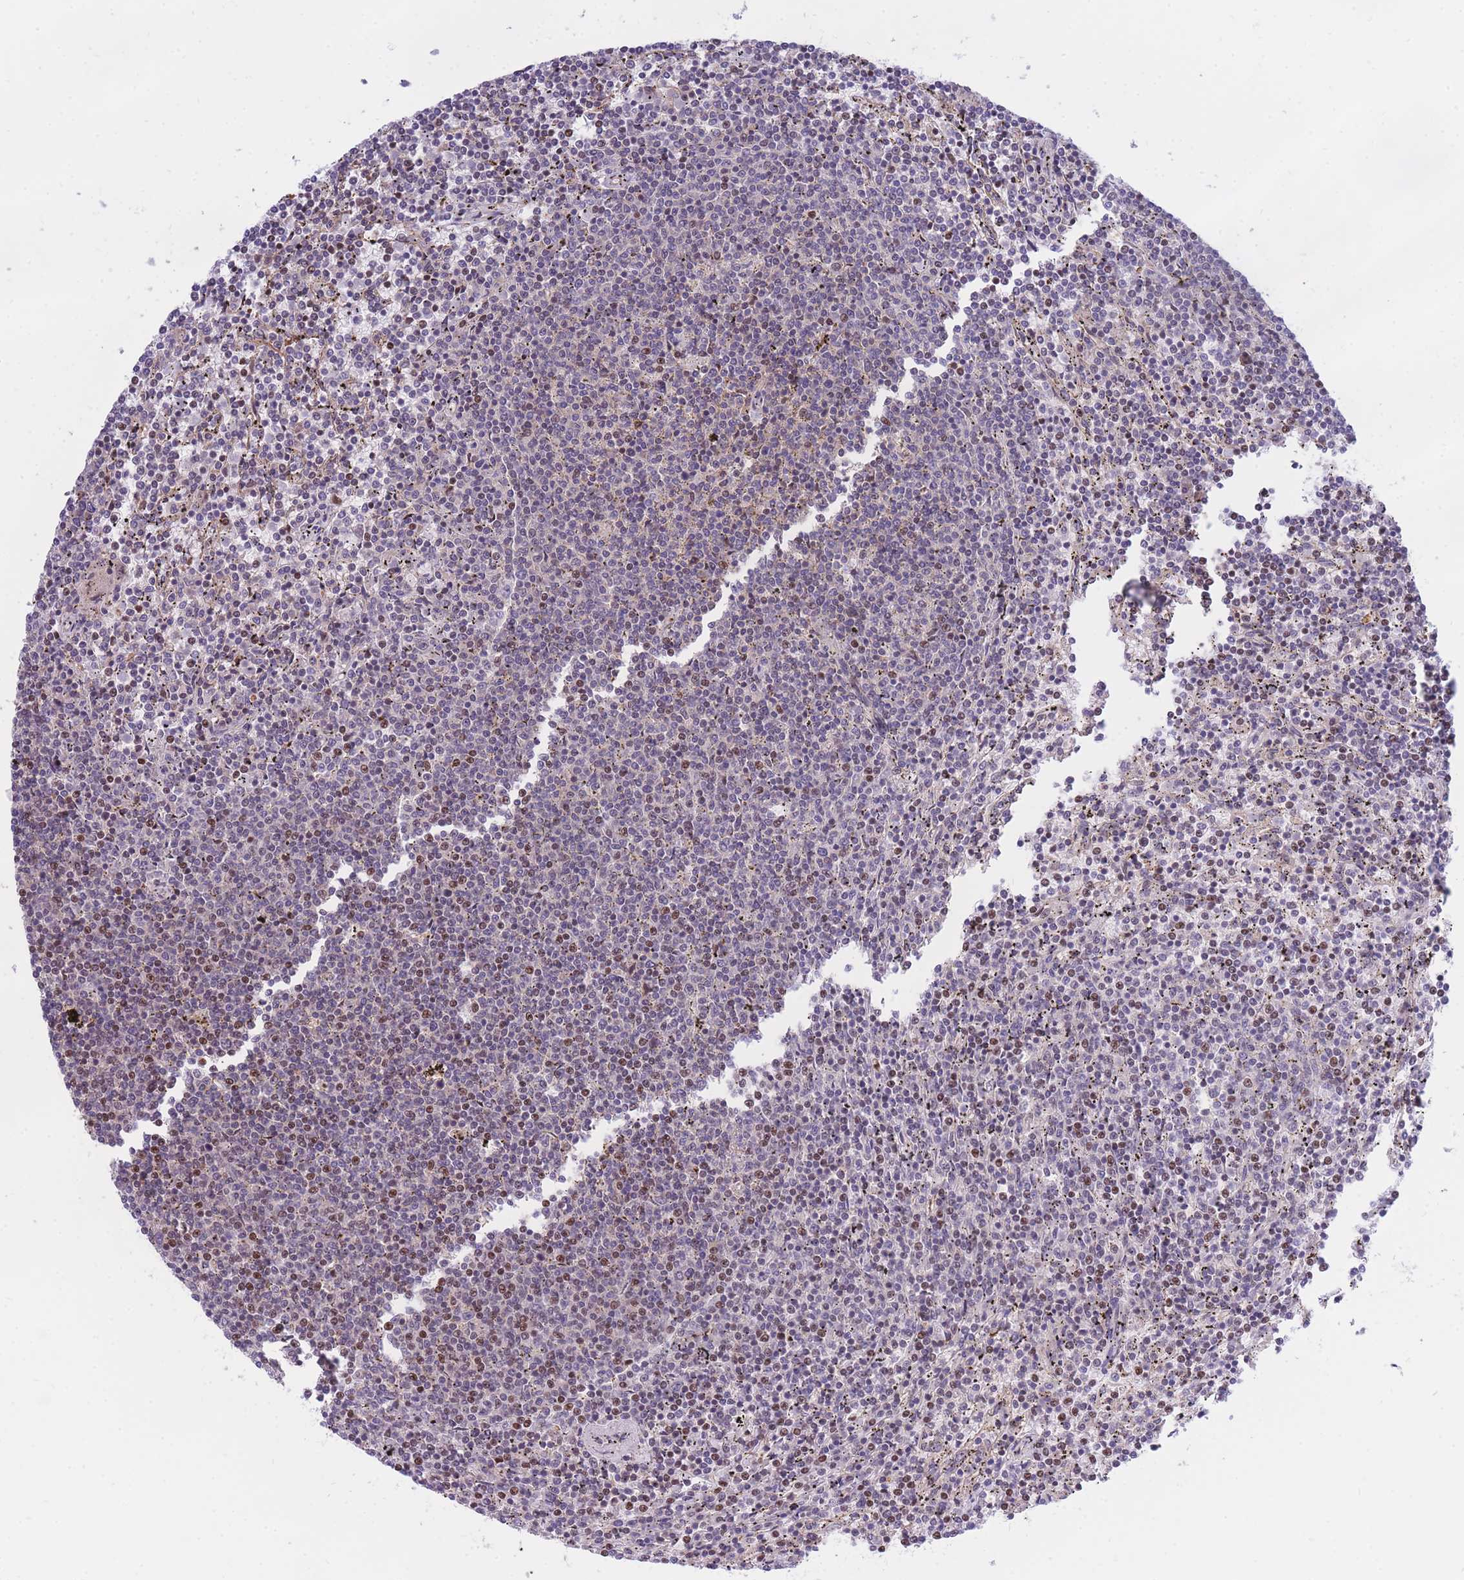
{"staining": {"intensity": "moderate", "quantity": "<25%", "location": "nuclear"}, "tissue": "lymphoma", "cell_type": "Tumor cells", "image_type": "cancer", "snomed": [{"axis": "morphology", "description": "Malignant lymphoma, non-Hodgkin's type, Low grade"}, {"axis": "topography", "description": "Spleen"}], "caption": "Lymphoma stained for a protein (brown) shows moderate nuclear positive staining in about <25% of tumor cells.", "gene": "CRACD", "patient": {"sex": "female", "age": 50}}